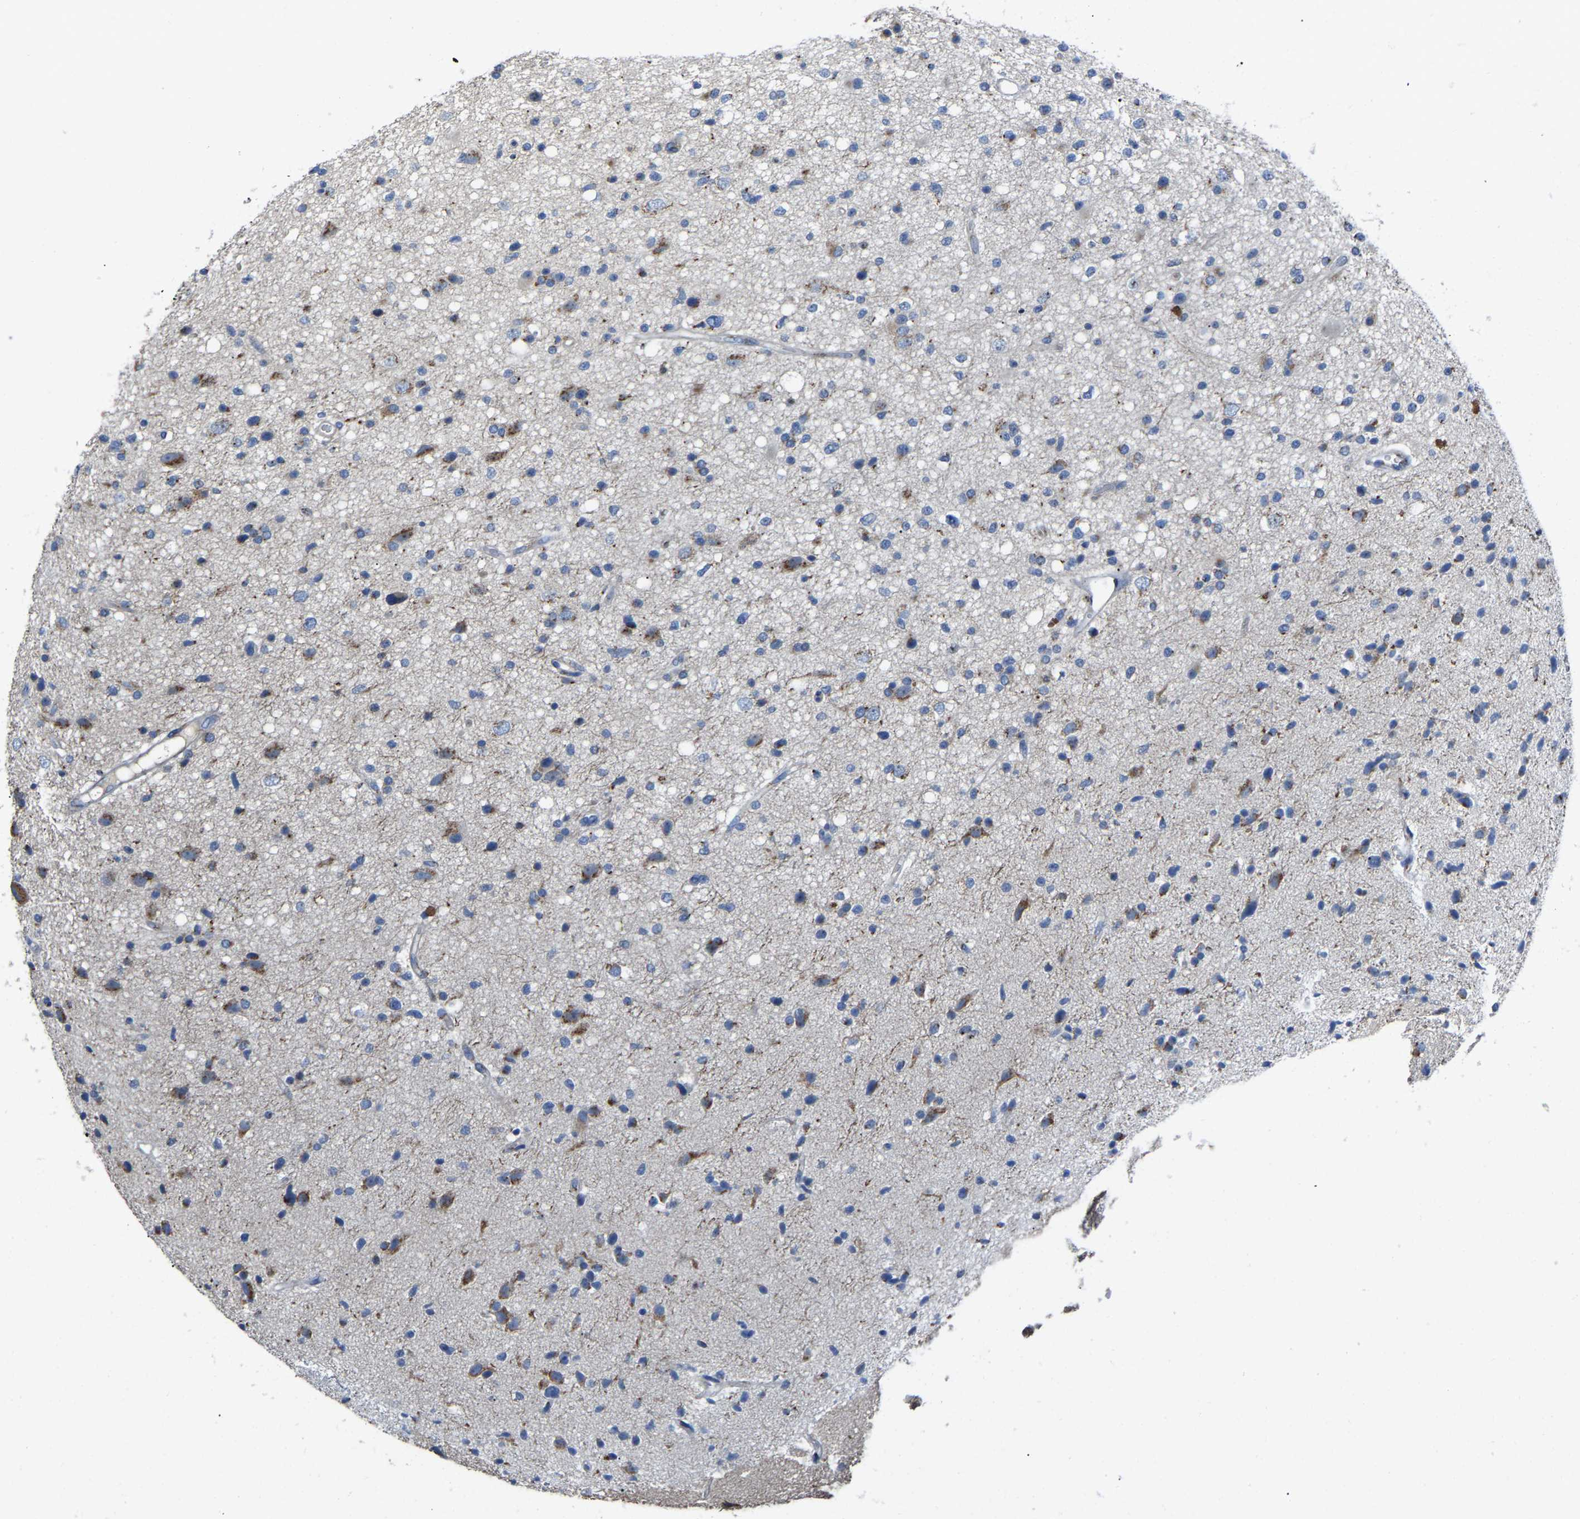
{"staining": {"intensity": "negative", "quantity": "none", "location": "none"}, "tissue": "glioma", "cell_type": "Tumor cells", "image_type": "cancer", "snomed": [{"axis": "morphology", "description": "Glioma, malignant, High grade"}, {"axis": "topography", "description": "Brain"}], "caption": "The histopathology image shows no staining of tumor cells in glioma.", "gene": "CANT1", "patient": {"sex": "male", "age": 33}}